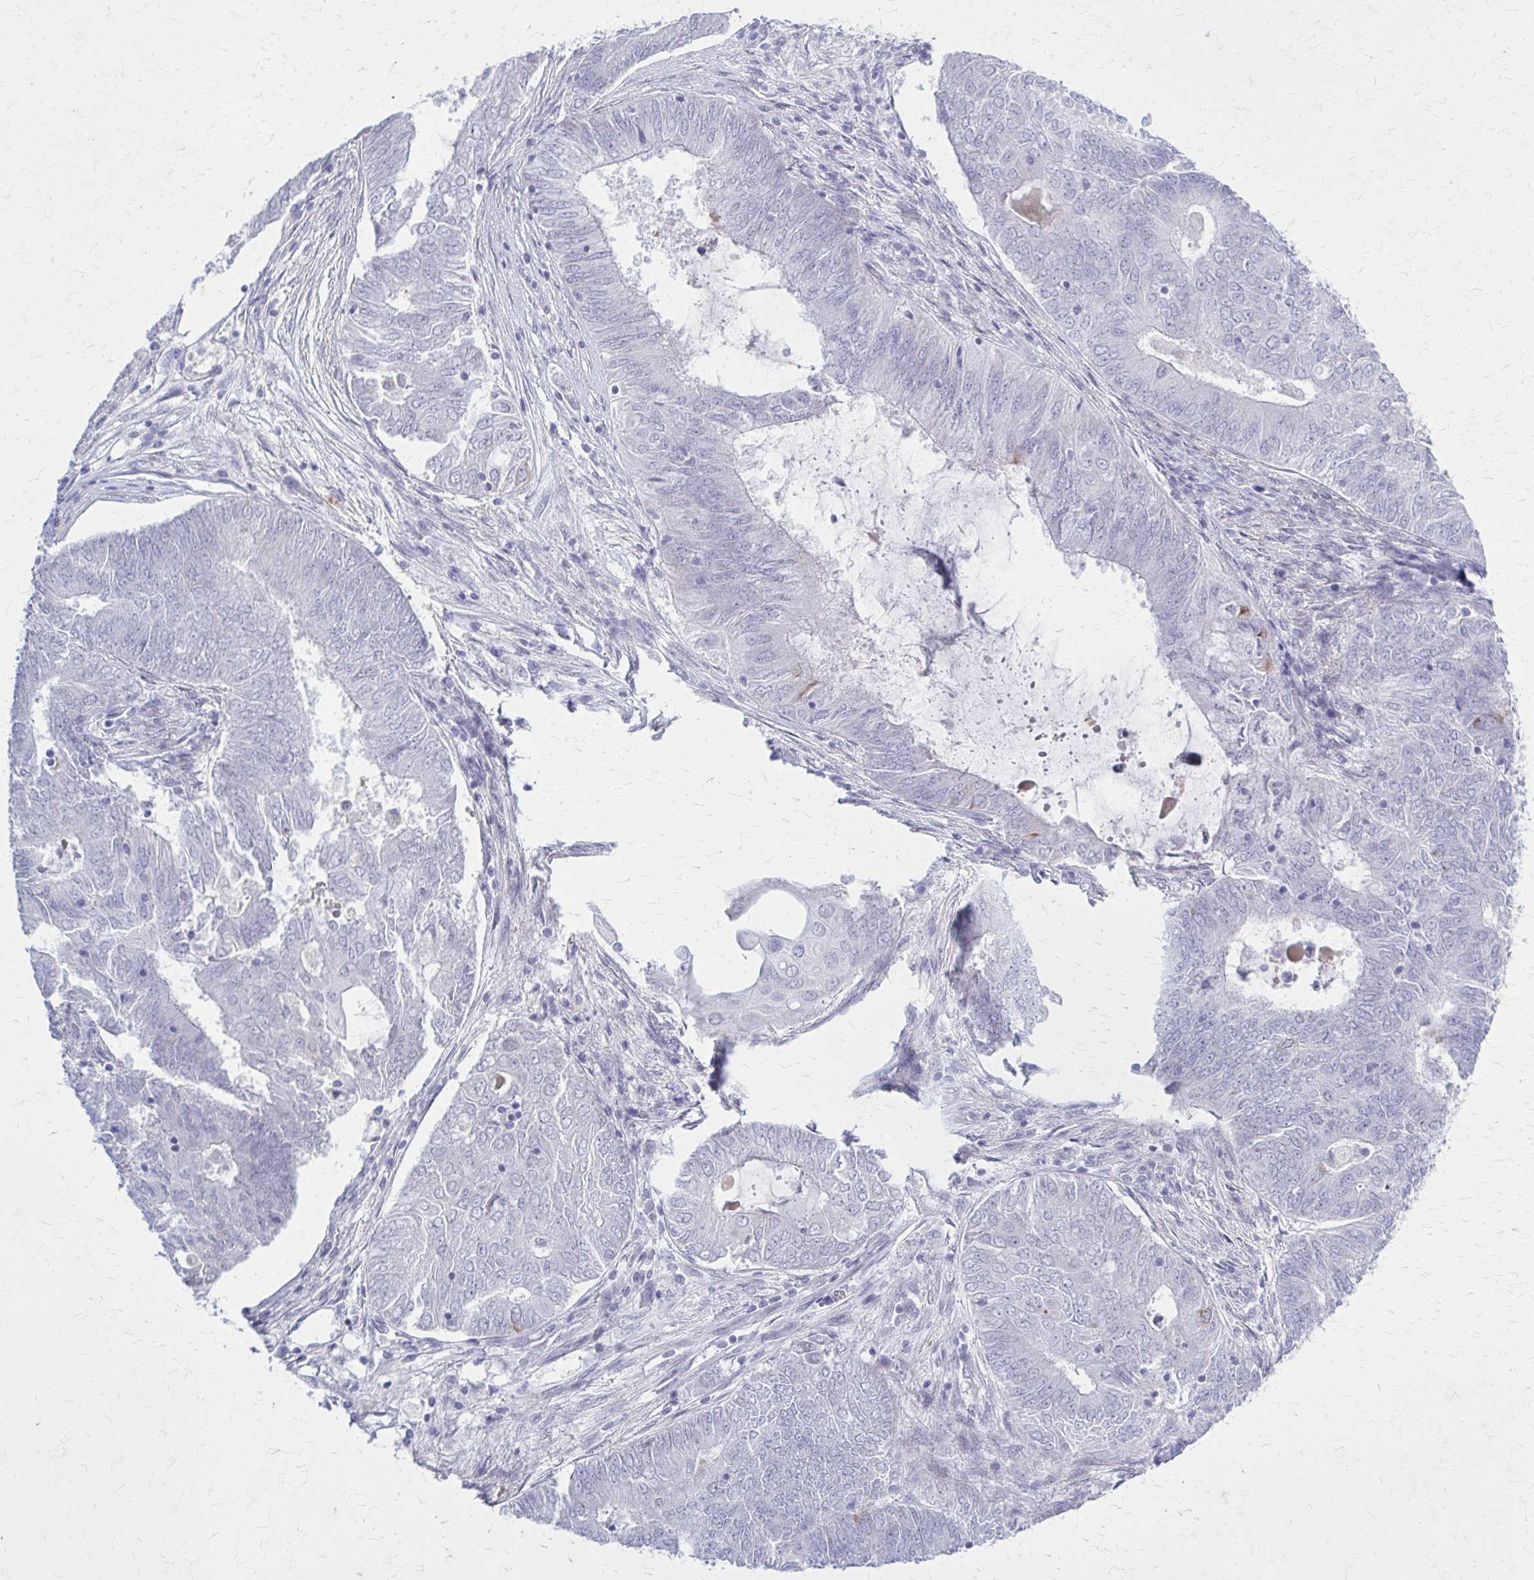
{"staining": {"intensity": "moderate", "quantity": "<25%", "location": "cytoplasmic/membranous"}, "tissue": "endometrial cancer", "cell_type": "Tumor cells", "image_type": "cancer", "snomed": [{"axis": "morphology", "description": "Adenocarcinoma, NOS"}, {"axis": "topography", "description": "Endometrium"}], "caption": "Moderate cytoplasmic/membranous staining for a protein is identified in about <25% of tumor cells of endometrial adenocarcinoma using IHC.", "gene": "SERPIND1", "patient": {"sex": "female", "age": 62}}